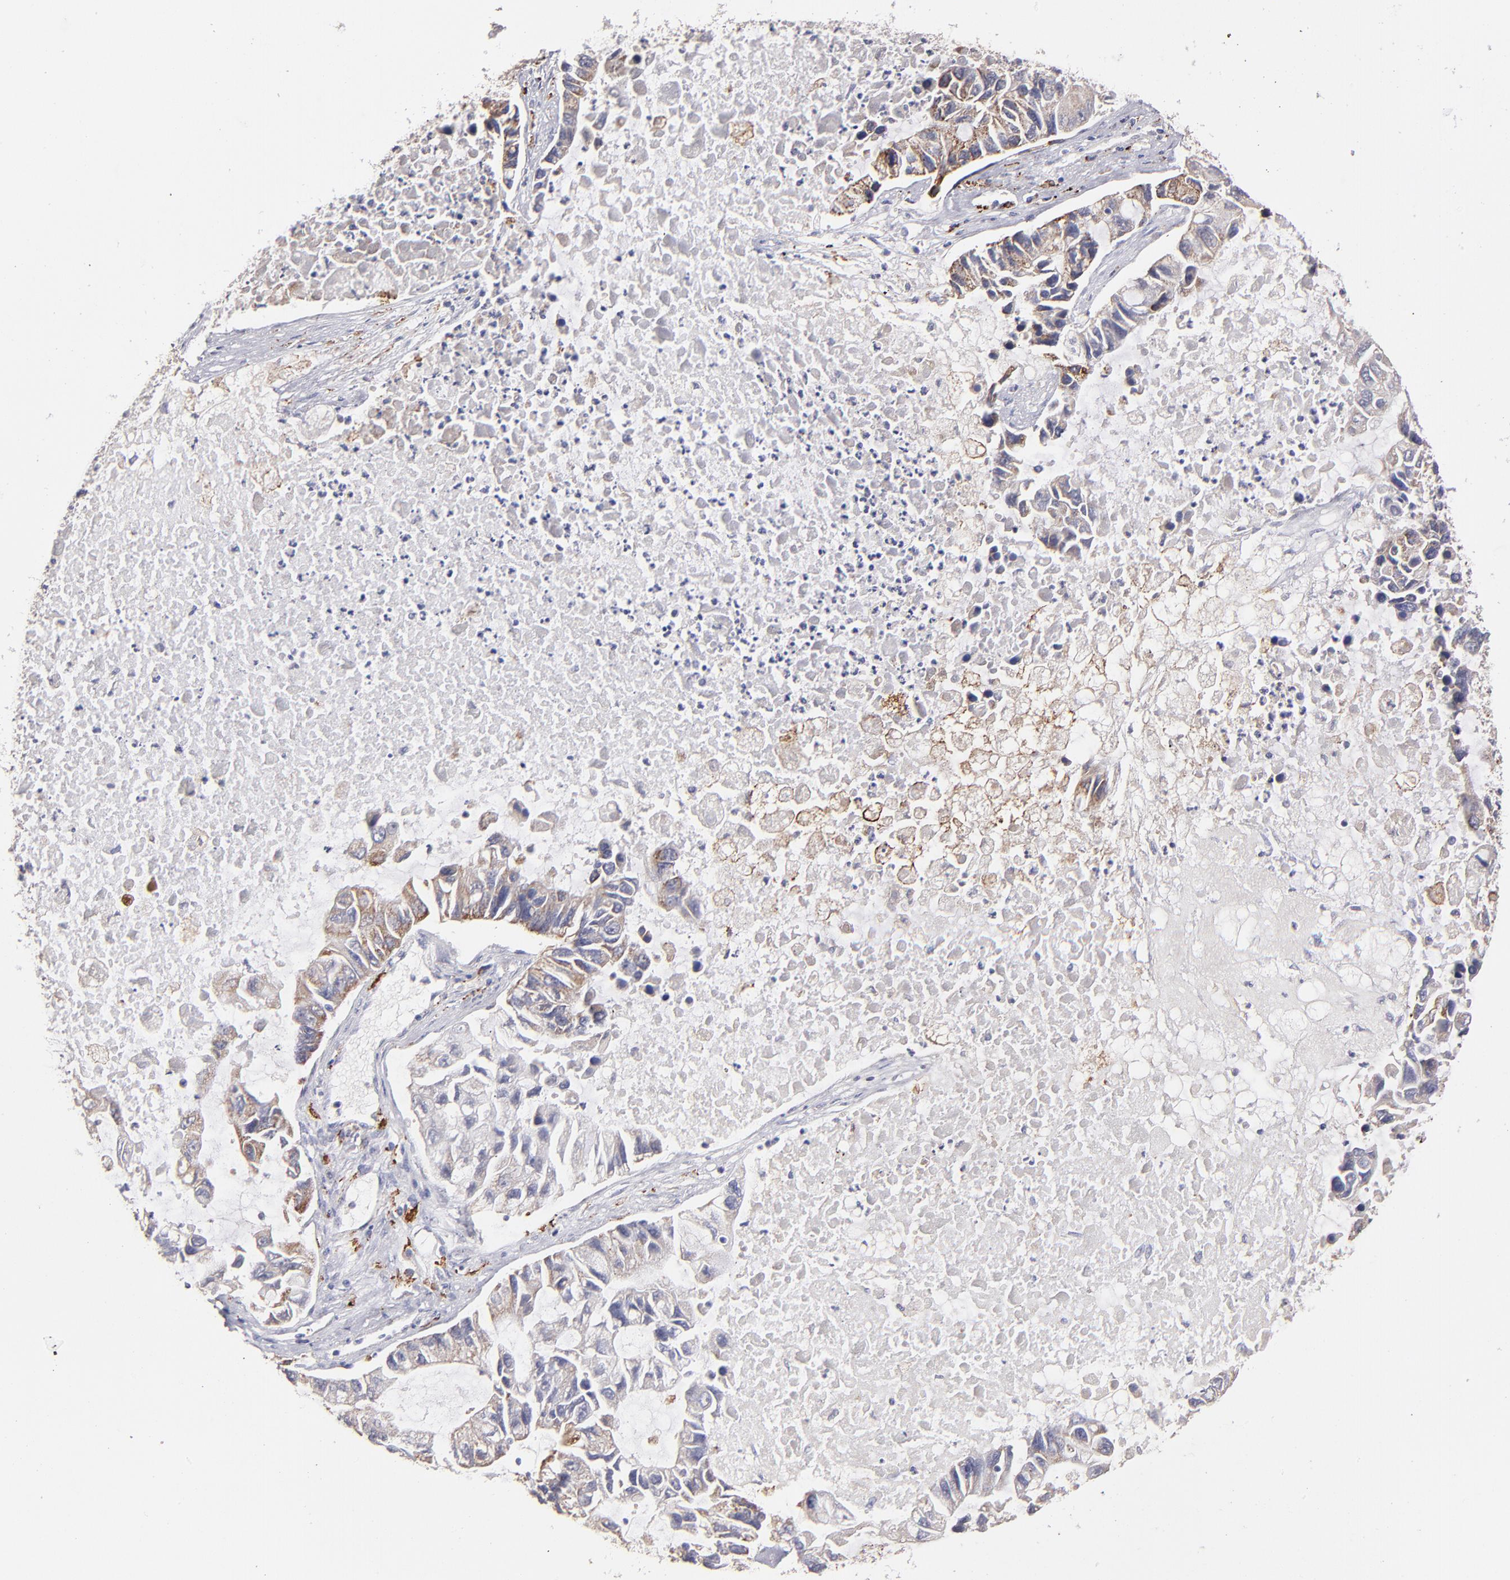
{"staining": {"intensity": "moderate", "quantity": "<25%", "location": "cytoplasmic/membranous"}, "tissue": "lung cancer", "cell_type": "Tumor cells", "image_type": "cancer", "snomed": [{"axis": "morphology", "description": "Adenocarcinoma, NOS"}, {"axis": "topography", "description": "Lung"}], "caption": "DAB immunohistochemical staining of human lung cancer (adenocarcinoma) demonstrates moderate cytoplasmic/membranous protein positivity in about <25% of tumor cells.", "gene": "GLDC", "patient": {"sex": "female", "age": 51}}